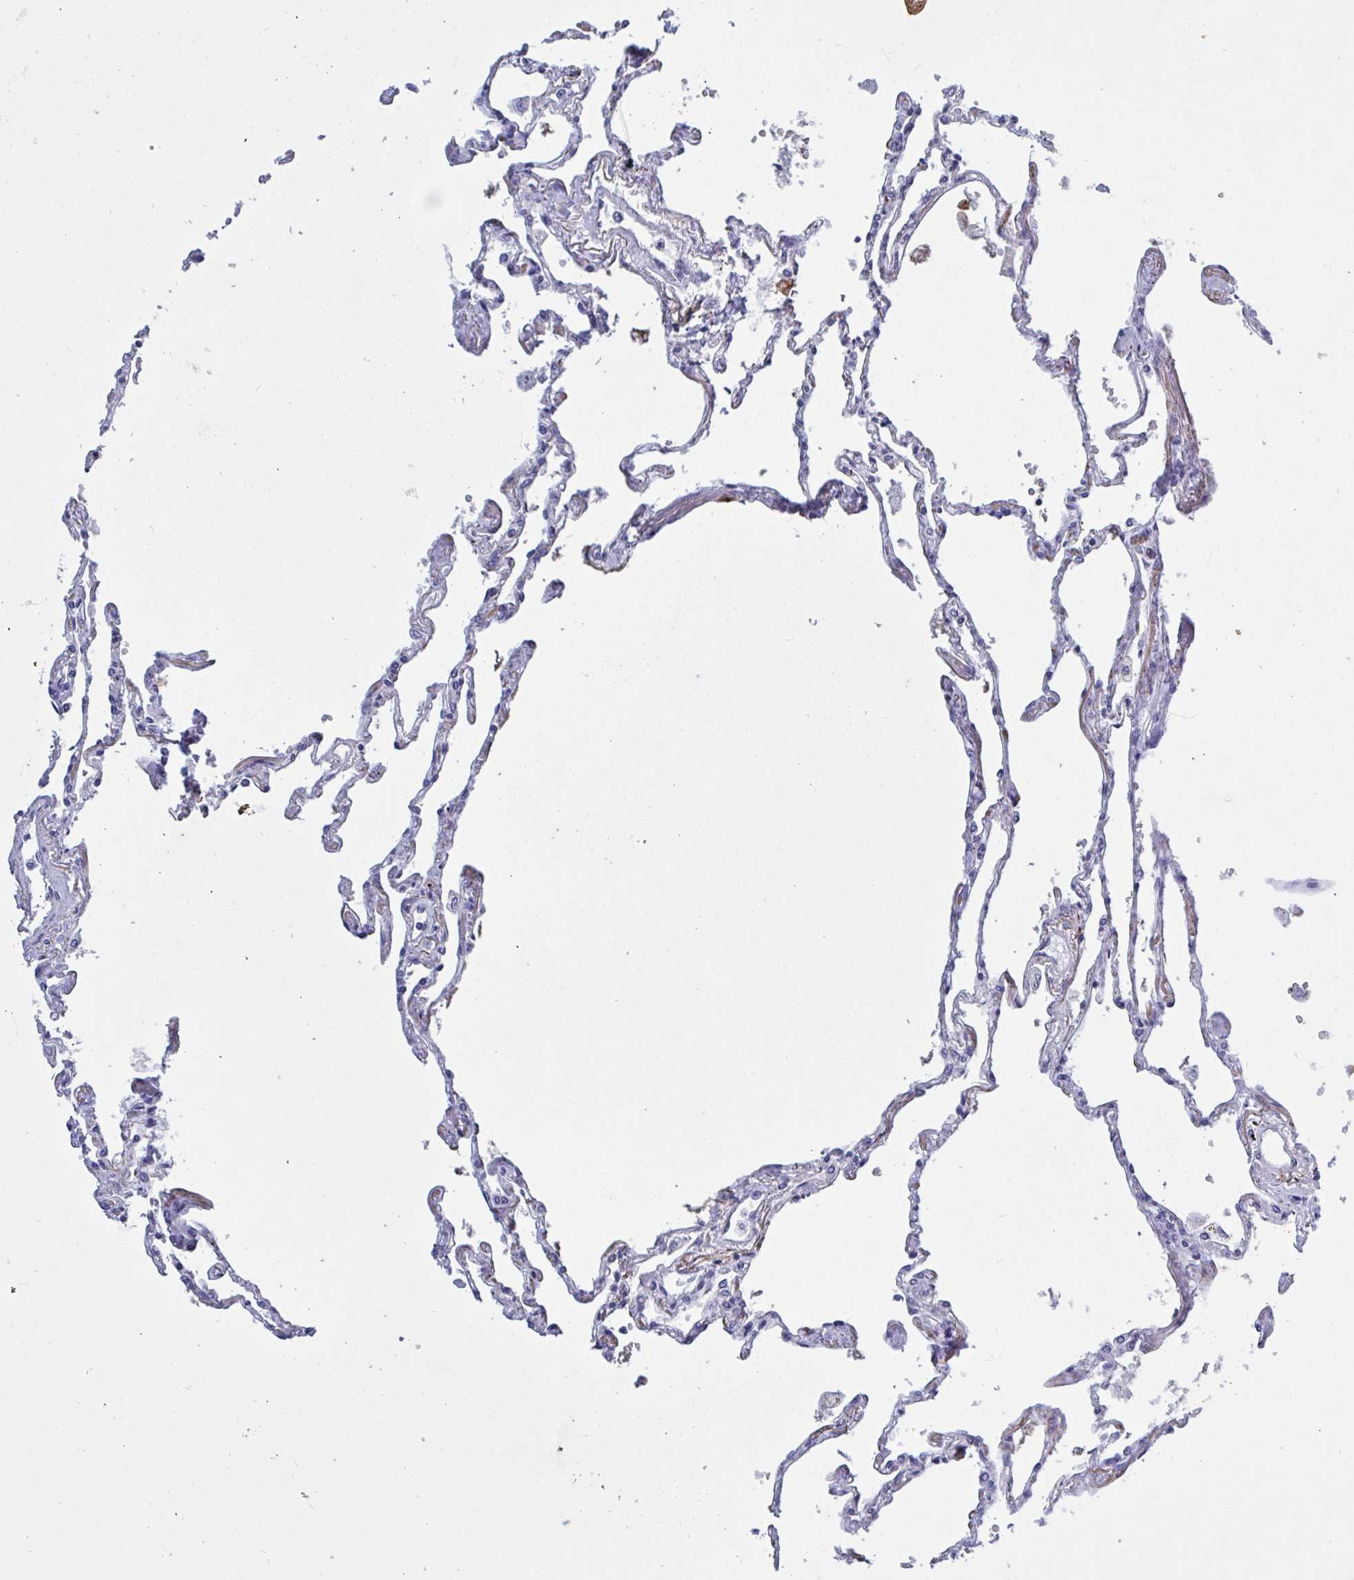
{"staining": {"intensity": "negative", "quantity": "none", "location": "none"}, "tissue": "lung", "cell_type": "Alveolar cells", "image_type": "normal", "snomed": [{"axis": "morphology", "description": "Normal tissue, NOS"}, {"axis": "topography", "description": "Lung"}], "caption": "Micrograph shows no protein expression in alveolar cells of unremarkable lung.", "gene": "ST14", "patient": {"sex": "female", "age": 67}}